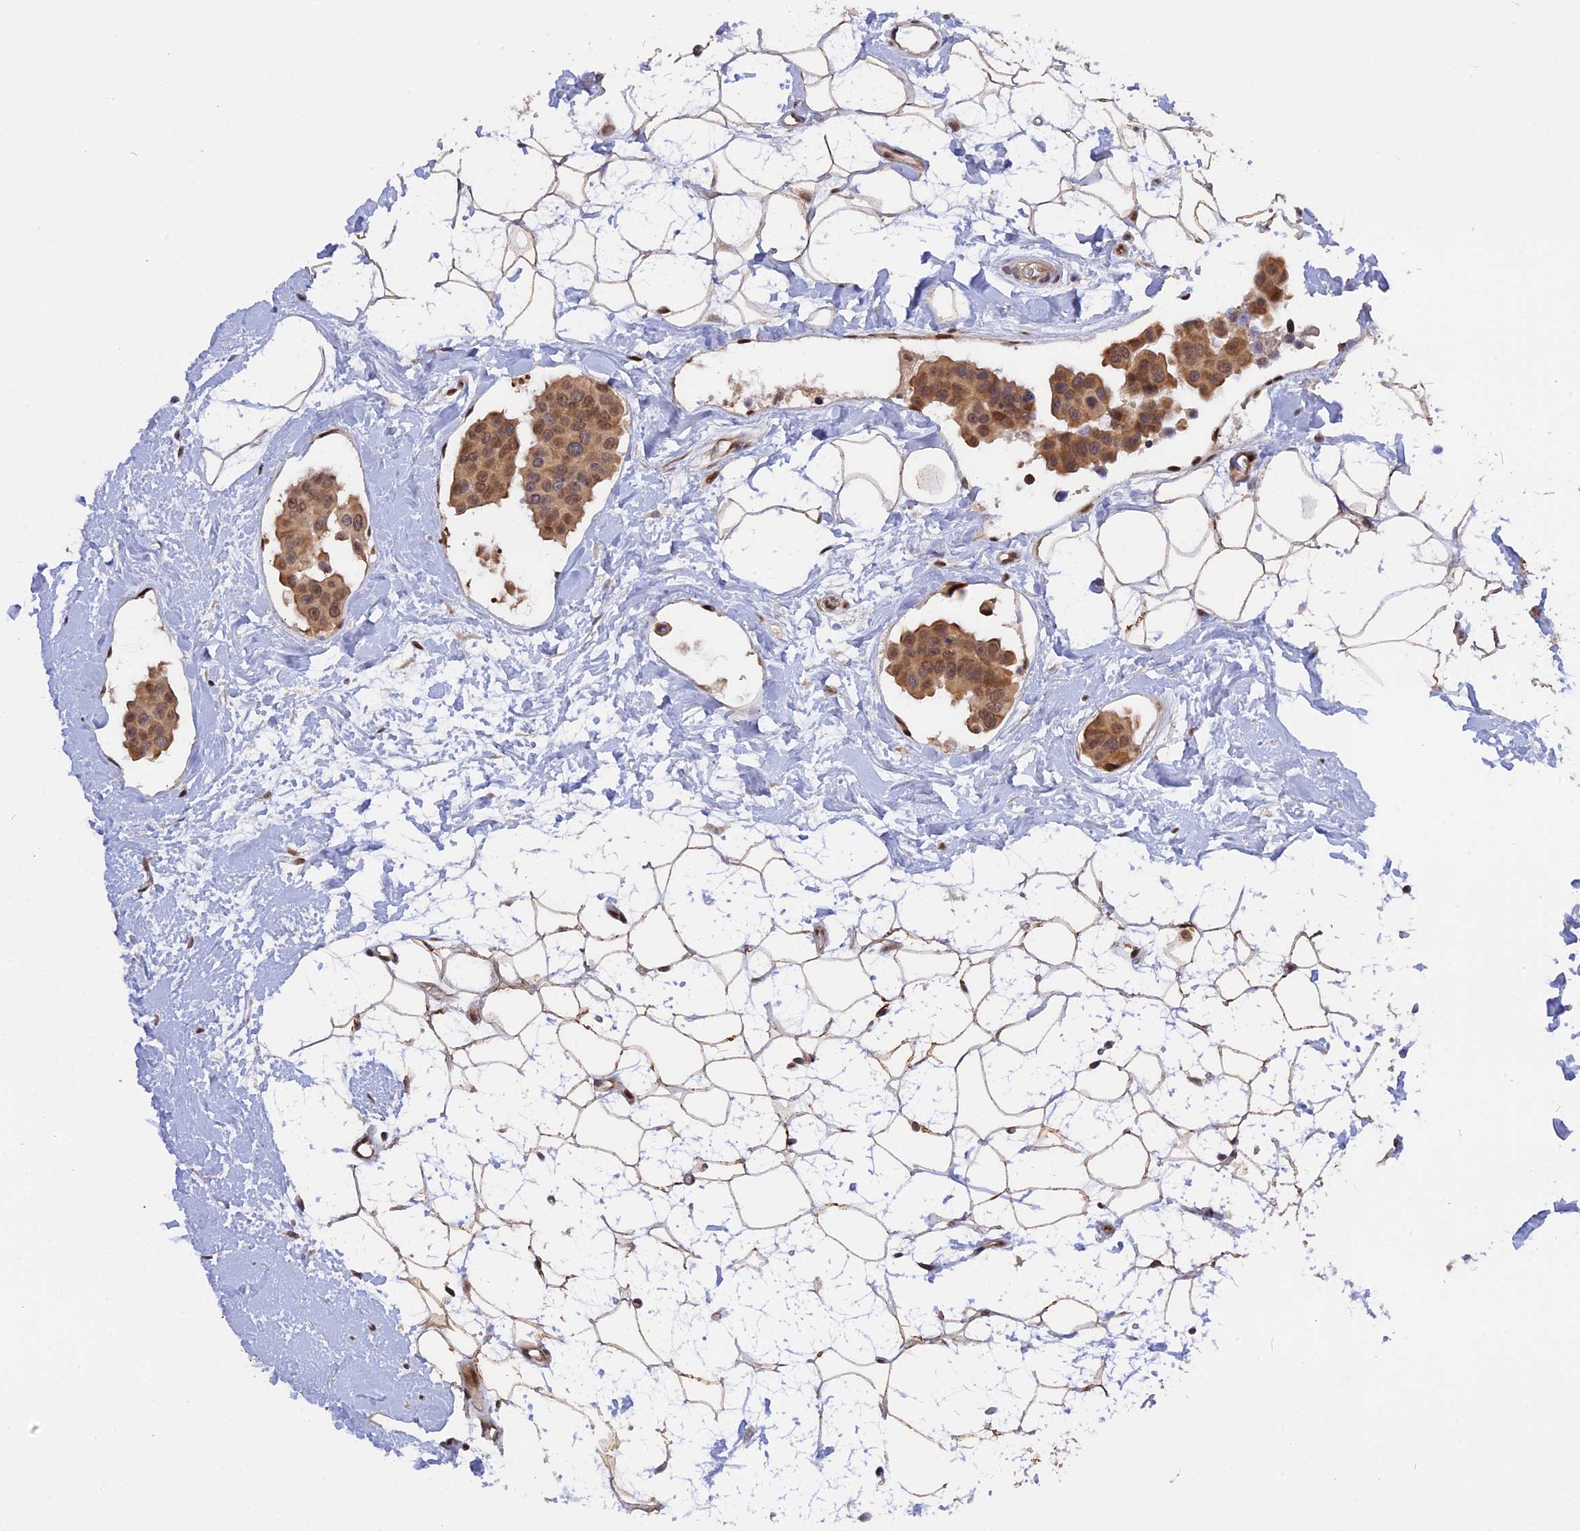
{"staining": {"intensity": "moderate", "quantity": ">75%", "location": "cytoplasmic/membranous,nuclear"}, "tissue": "breast cancer", "cell_type": "Tumor cells", "image_type": "cancer", "snomed": [{"axis": "morphology", "description": "Normal tissue, NOS"}, {"axis": "morphology", "description": "Duct carcinoma"}, {"axis": "topography", "description": "Breast"}], "caption": "Breast cancer (infiltrating ductal carcinoma) stained for a protein exhibits moderate cytoplasmic/membranous and nuclear positivity in tumor cells. Immunohistochemistry stains the protein of interest in brown and the nuclei are stained blue.", "gene": "ZNF428", "patient": {"sex": "female", "age": 39}}